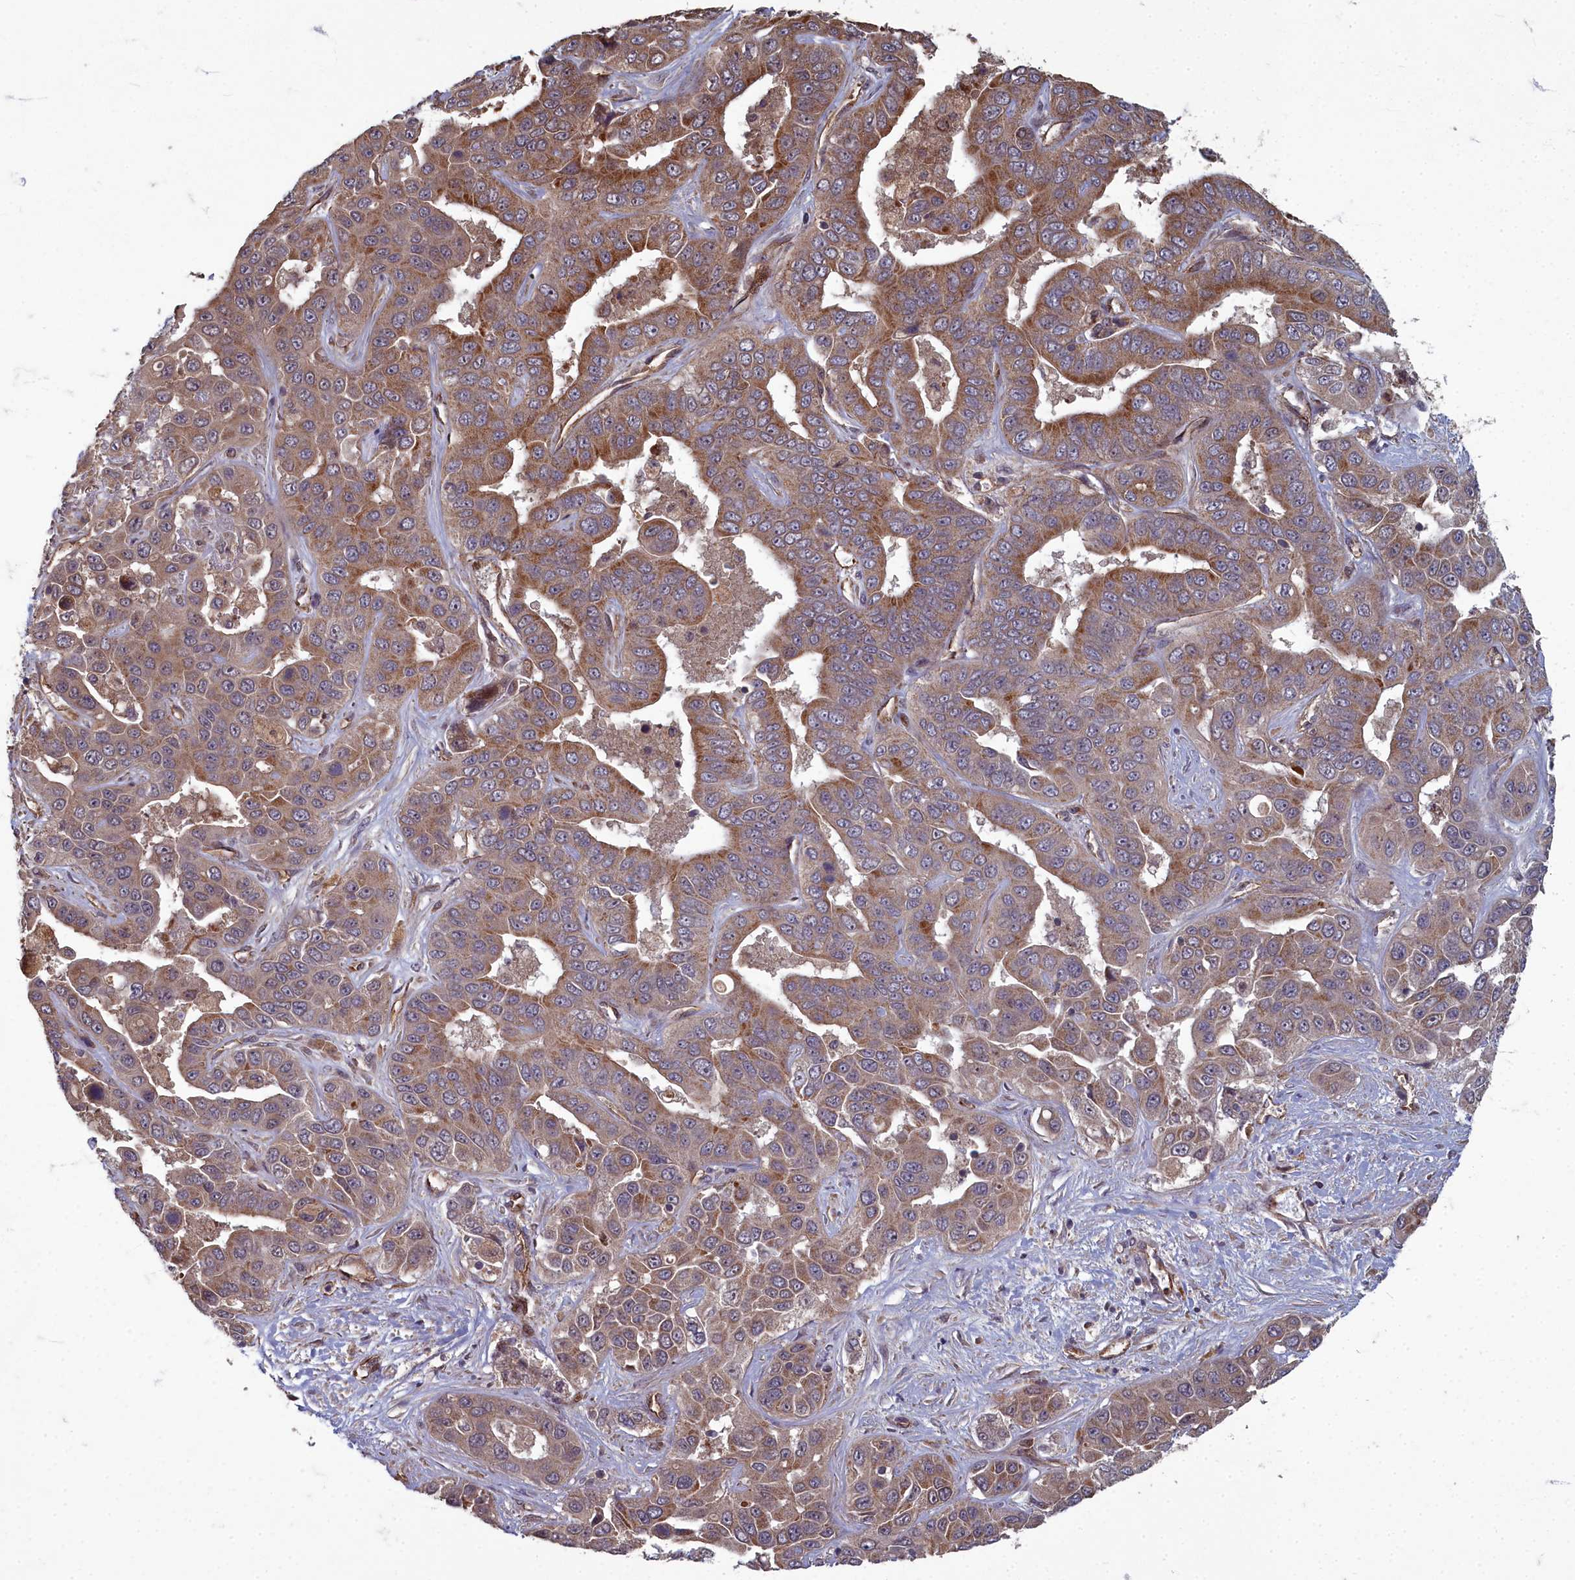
{"staining": {"intensity": "moderate", "quantity": ">75%", "location": "cytoplasmic/membranous"}, "tissue": "liver cancer", "cell_type": "Tumor cells", "image_type": "cancer", "snomed": [{"axis": "morphology", "description": "Cholangiocarcinoma"}, {"axis": "topography", "description": "Liver"}], "caption": "Protein expression analysis of cholangiocarcinoma (liver) shows moderate cytoplasmic/membranous staining in approximately >75% of tumor cells.", "gene": "TSPYL4", "patient": {"sex": "female", "age": 52}}